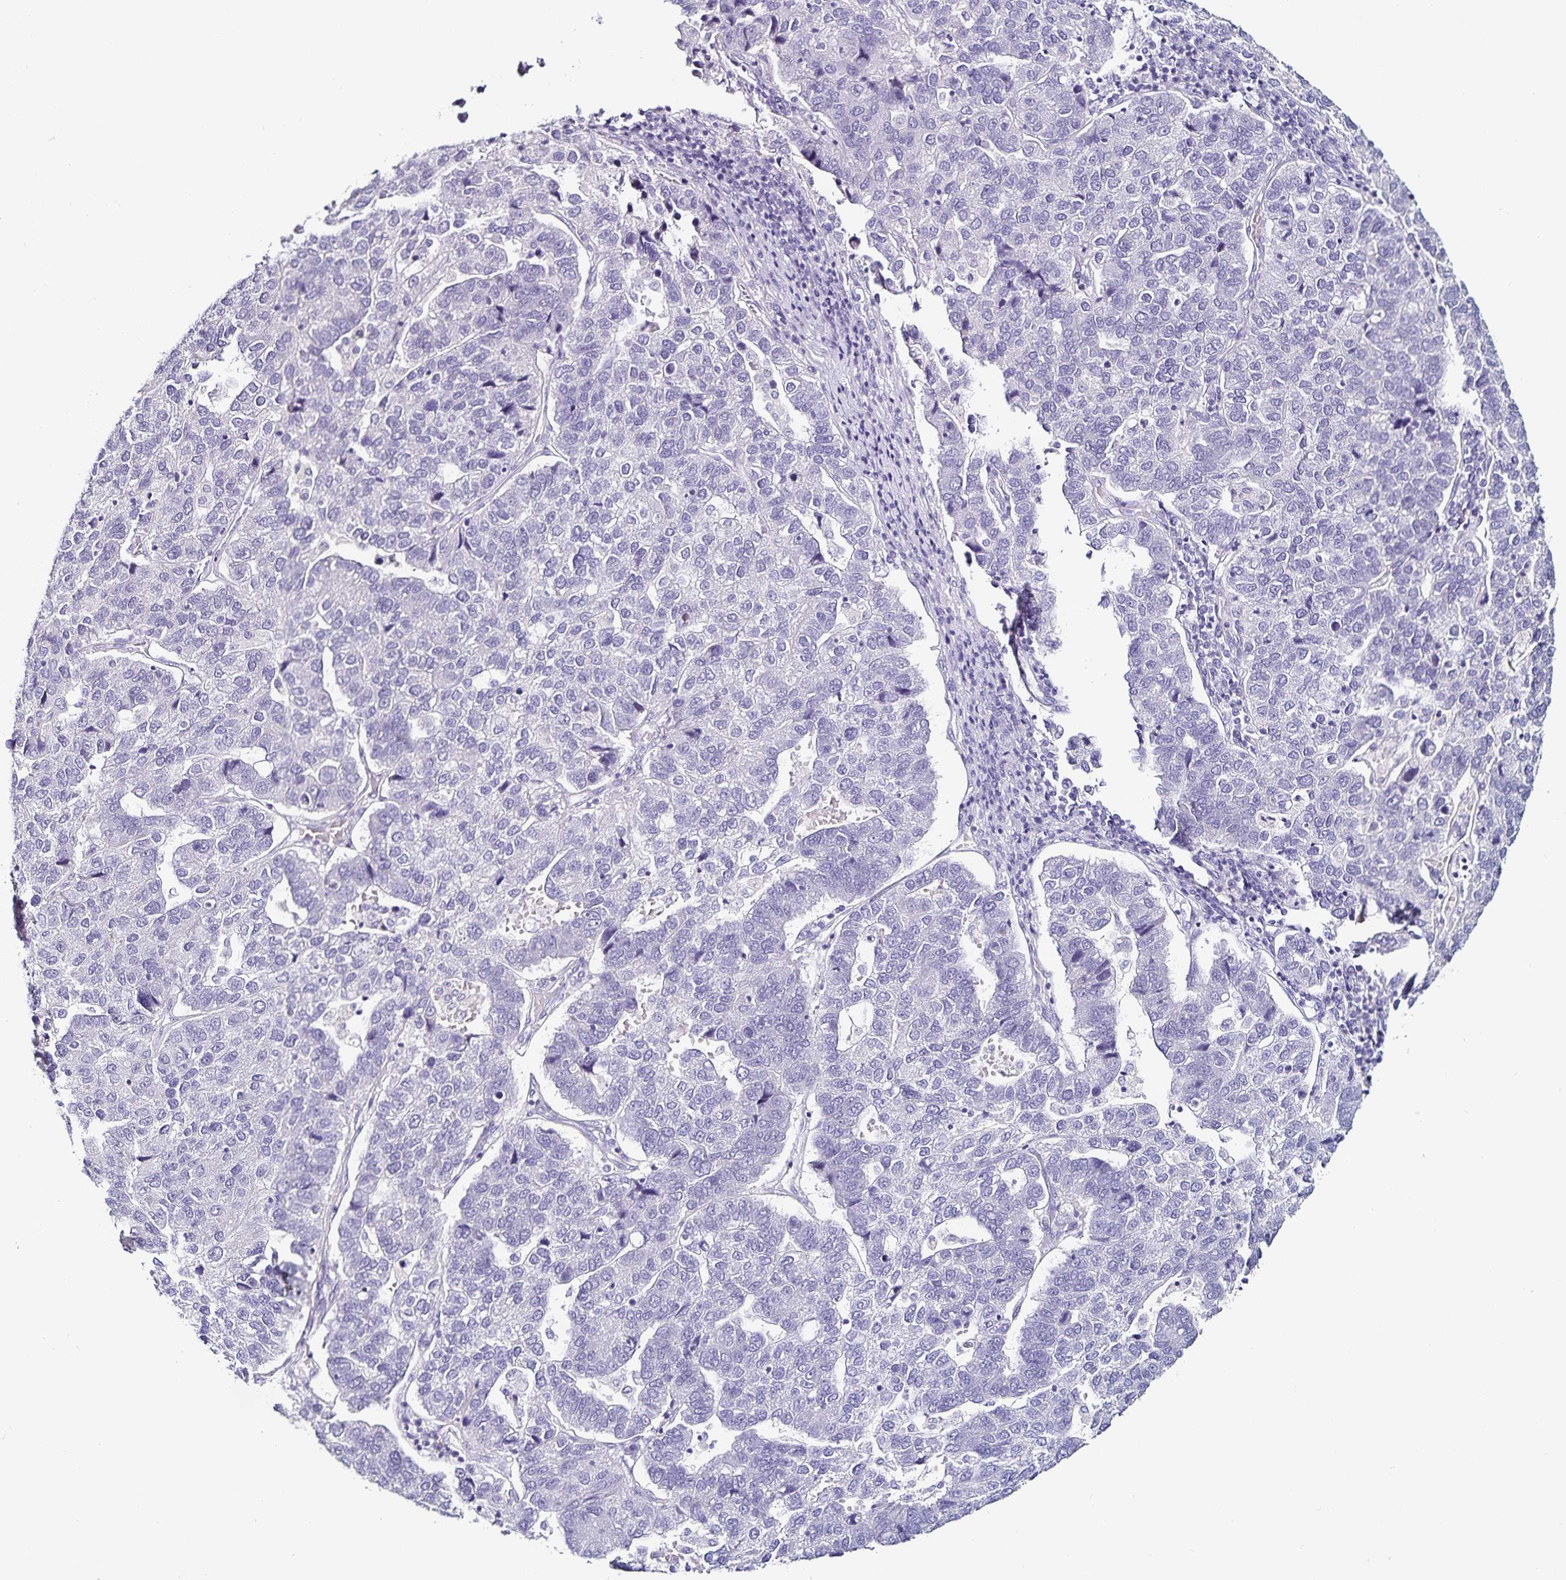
{"staining": {"intensity": "negative", "quantity": "none", "location": "none"}, "tissue": "pancreatic cancer", "cell_type": "Tumor cells", "image_type": "cancer", "snomed": [{"axis": "morphology", "description": "Adenocarcinoma, NOS"}, {"axis": "topography", "description": "Pancreas"}], "caption": "Human pancreatic cancer (adenocarcinoma) stained for a protein using immunohistochemistry (IHC) reveals no staining in tumor cells.", "gene": "TSPAN7", "patient": {"sex": "female", "age": 61}}